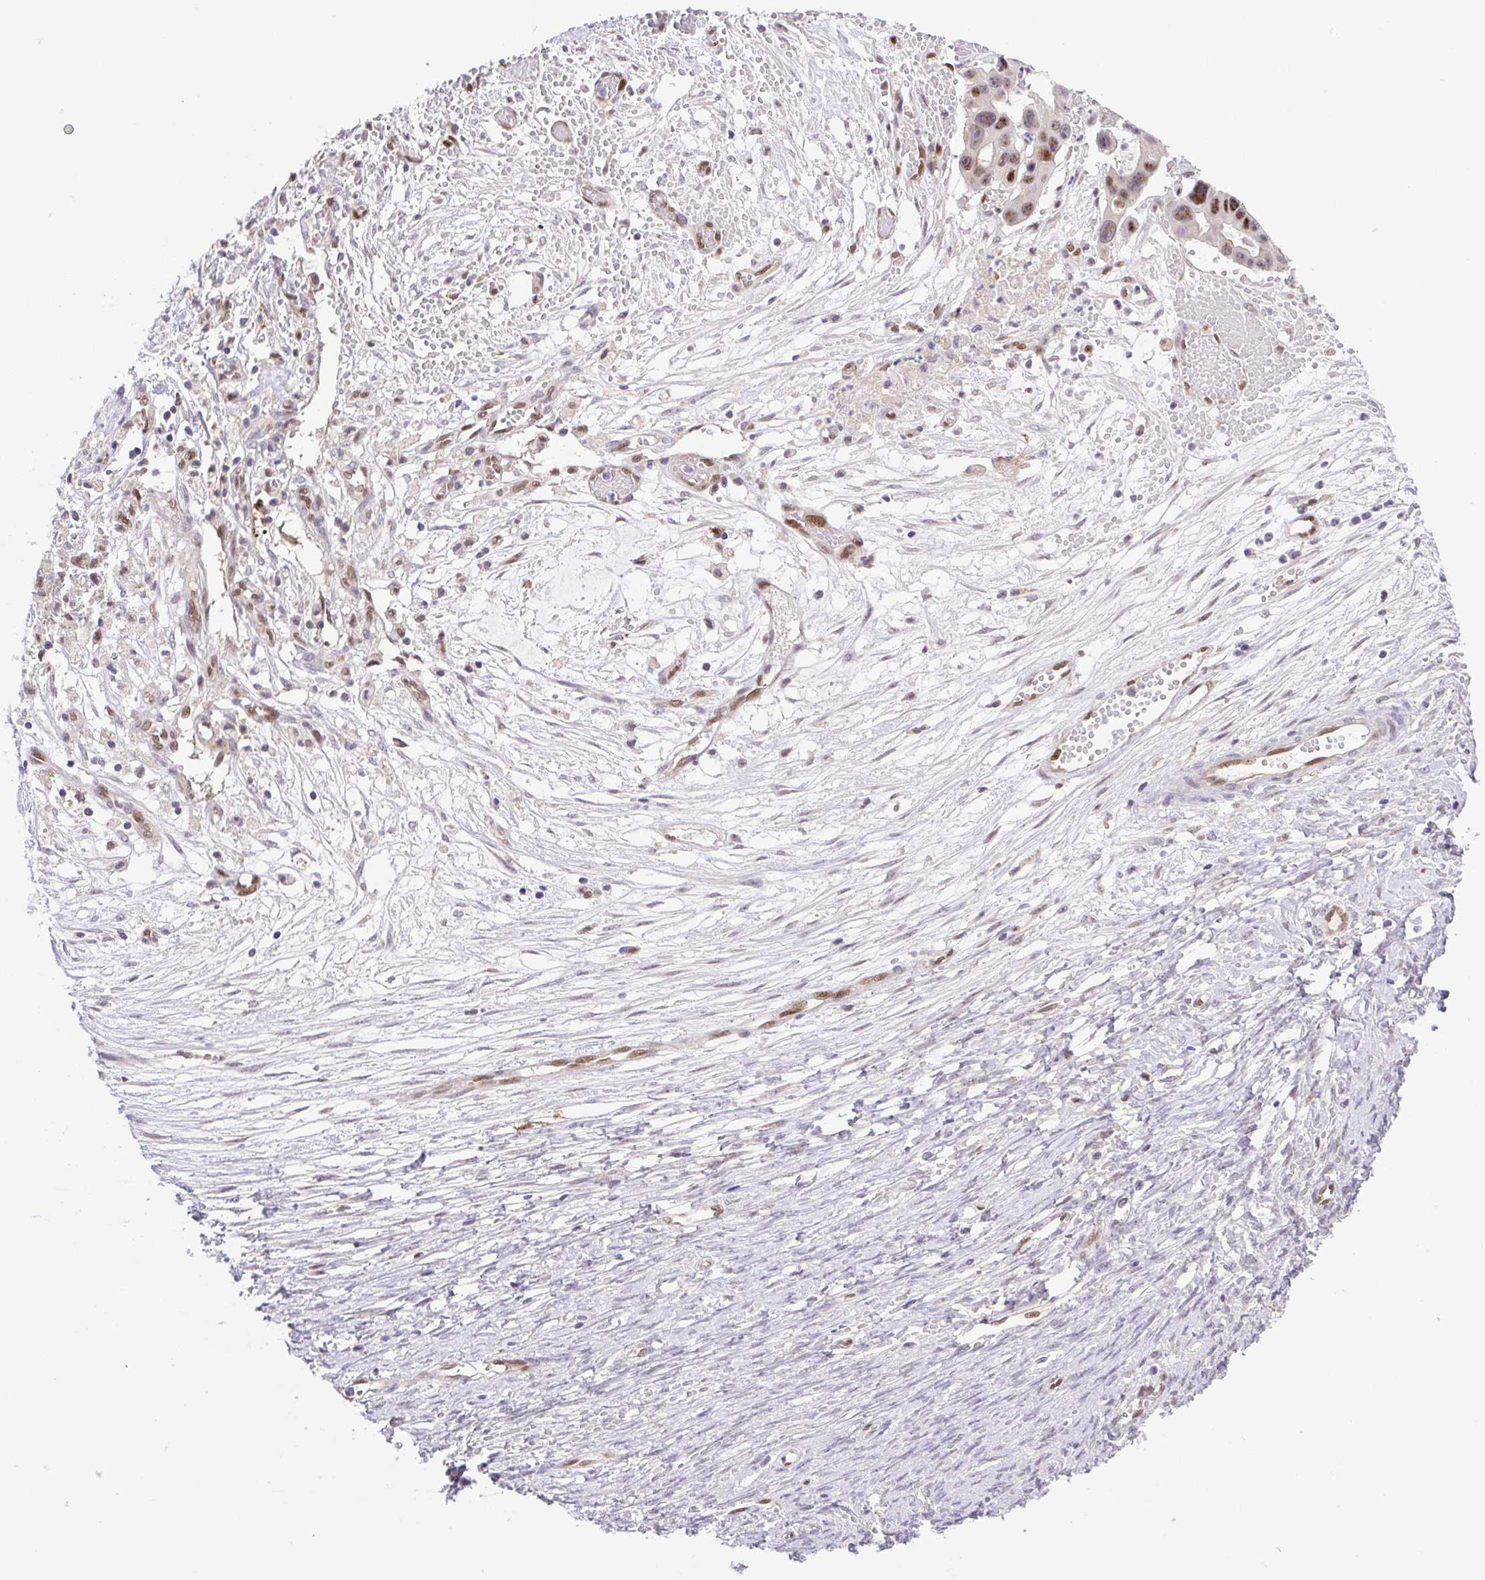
{"staining": {"intensity": "moderate", "quantity": "25%-75%", "location": "nuclear"}, "tissue": "ovarian cancer", "cell_type": "Tumor cells", "image_type": "cancer", "snomed": [{"axis": "morphology", "description": "Cystadenocarcinoma, serous, NOS"}, {"axis": "topography", "description": "Ovary"}], "caption": "Ovarian cancer (serous cystadenocarcinoma) stained with a brown dye displays moderate nuclear positive staining in approximately 25%-75% of tumor cells.", "gene": "ERG", "patient": {"sex": "female", "age": 56}}